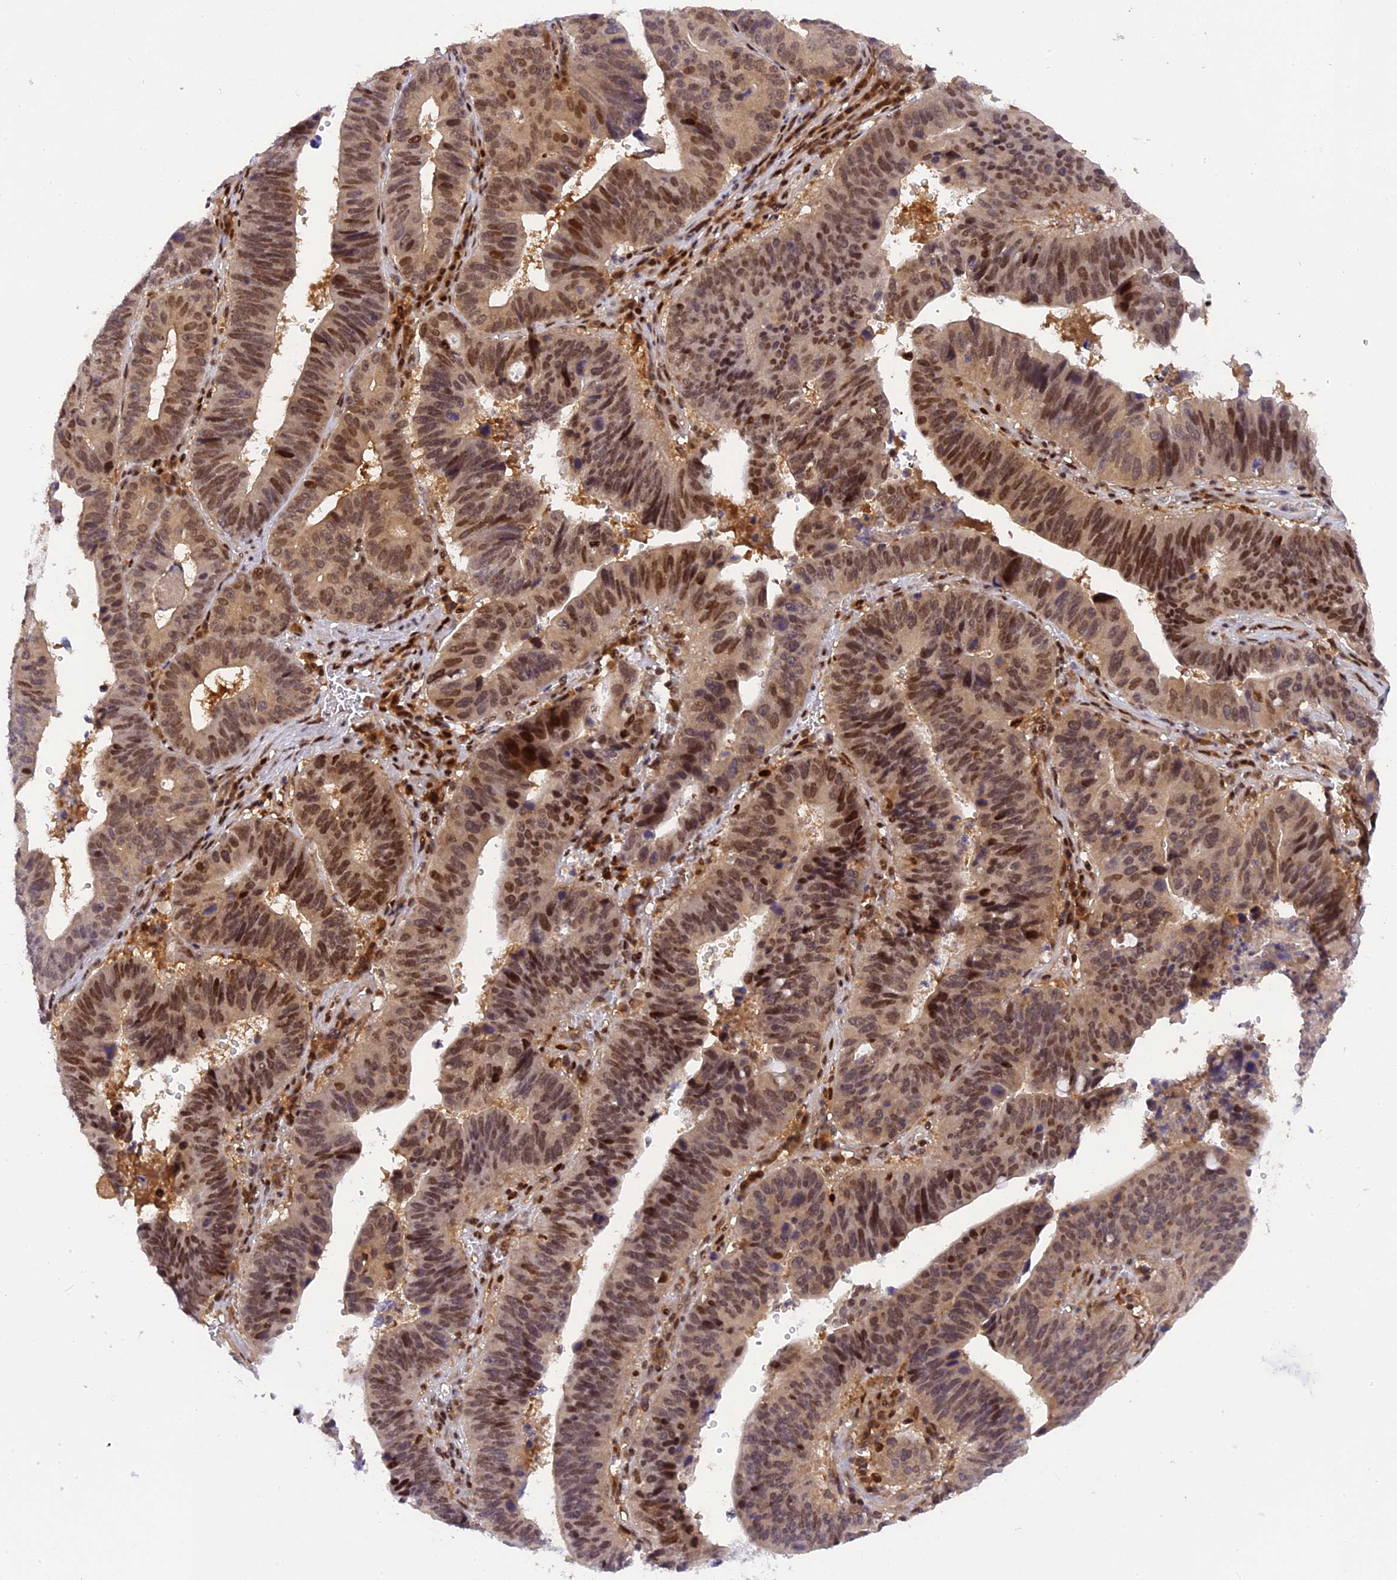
{"staining": {"intensity": "moderate", "quantity": ">75%", "location": "nuclear"}, "tissue": "stomach cancer", "cell_type": "Tumor cells", "image_type": "cancer", "snomed": [{"axis": "morphology", "description": "Adenocarcinoma, NOS"}, {"axis": "topography", "description": "Stomach"}], "caption": "Protein positivity by immunohistochemistry (IHC) displays moderate nuclear positivity in about >75% of tumor cells in adenocarcinoma (stomach). The staining was performed using DAB (3,3'-diaminobenzidine), with brown indicating positive protein expression. Nuclei are stained blue with hematoxylin.", "gene": "RABGGTA", "patient": {"sex": "male", "age": 59}}